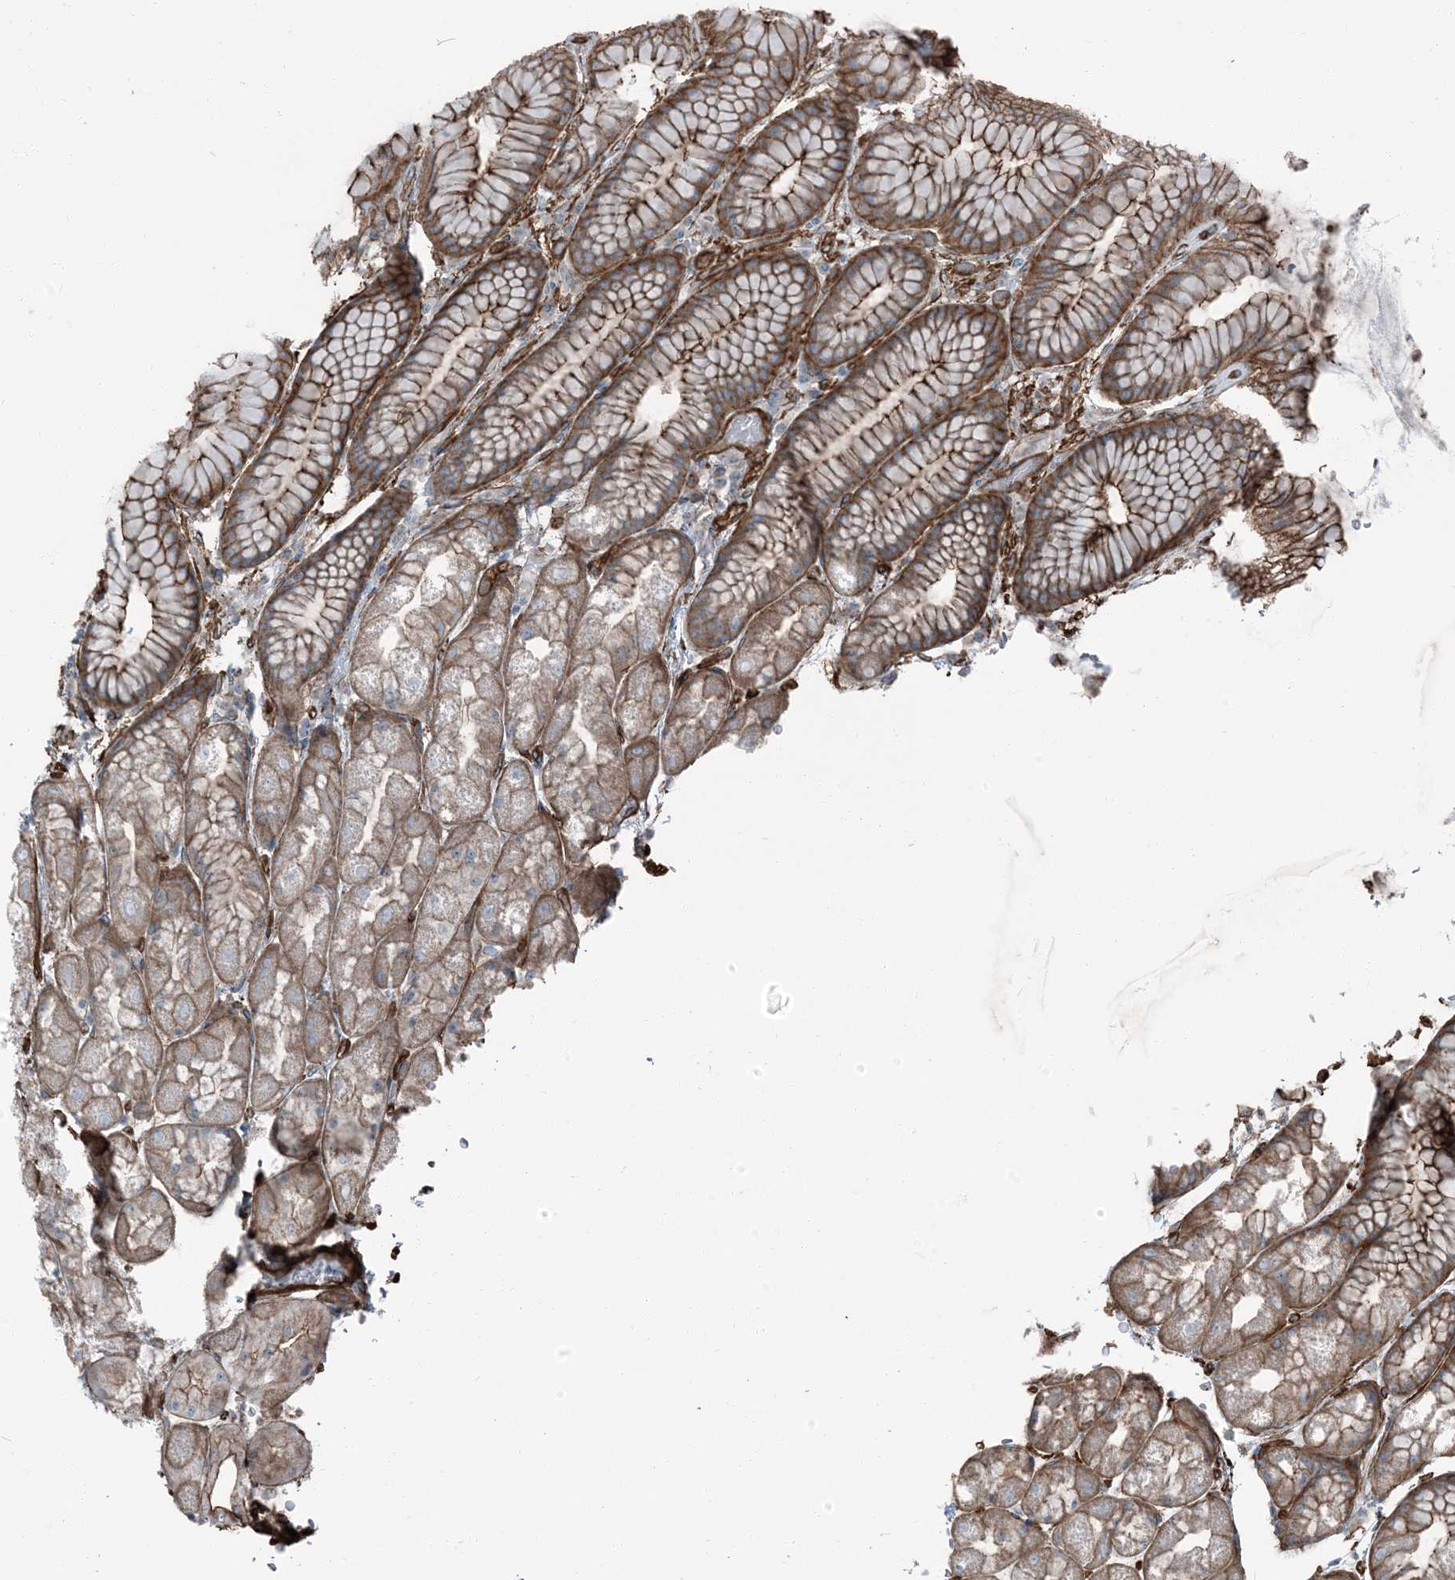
{"staining": {"intensity": "moderate", "quantity": ">75%", "location": "cytoplasmic/membranous"}, "tissue": "stomach", "cell_type": "Glandular cells", "image_type": "normal", "snomed": [{"axis": "morphology", "description": "Normal tissue, NOS"}, {"axis": "topography", "description": "Stomach"}], "caption": "About >75% of glandular cells in normal human stomach demonstrate moderate cytoplasmic/membranous protein positivity as visualized by brown immunohistochemical staining.", "gene": "ZFP90", "patient": {"sex": "male", "age": 57}}